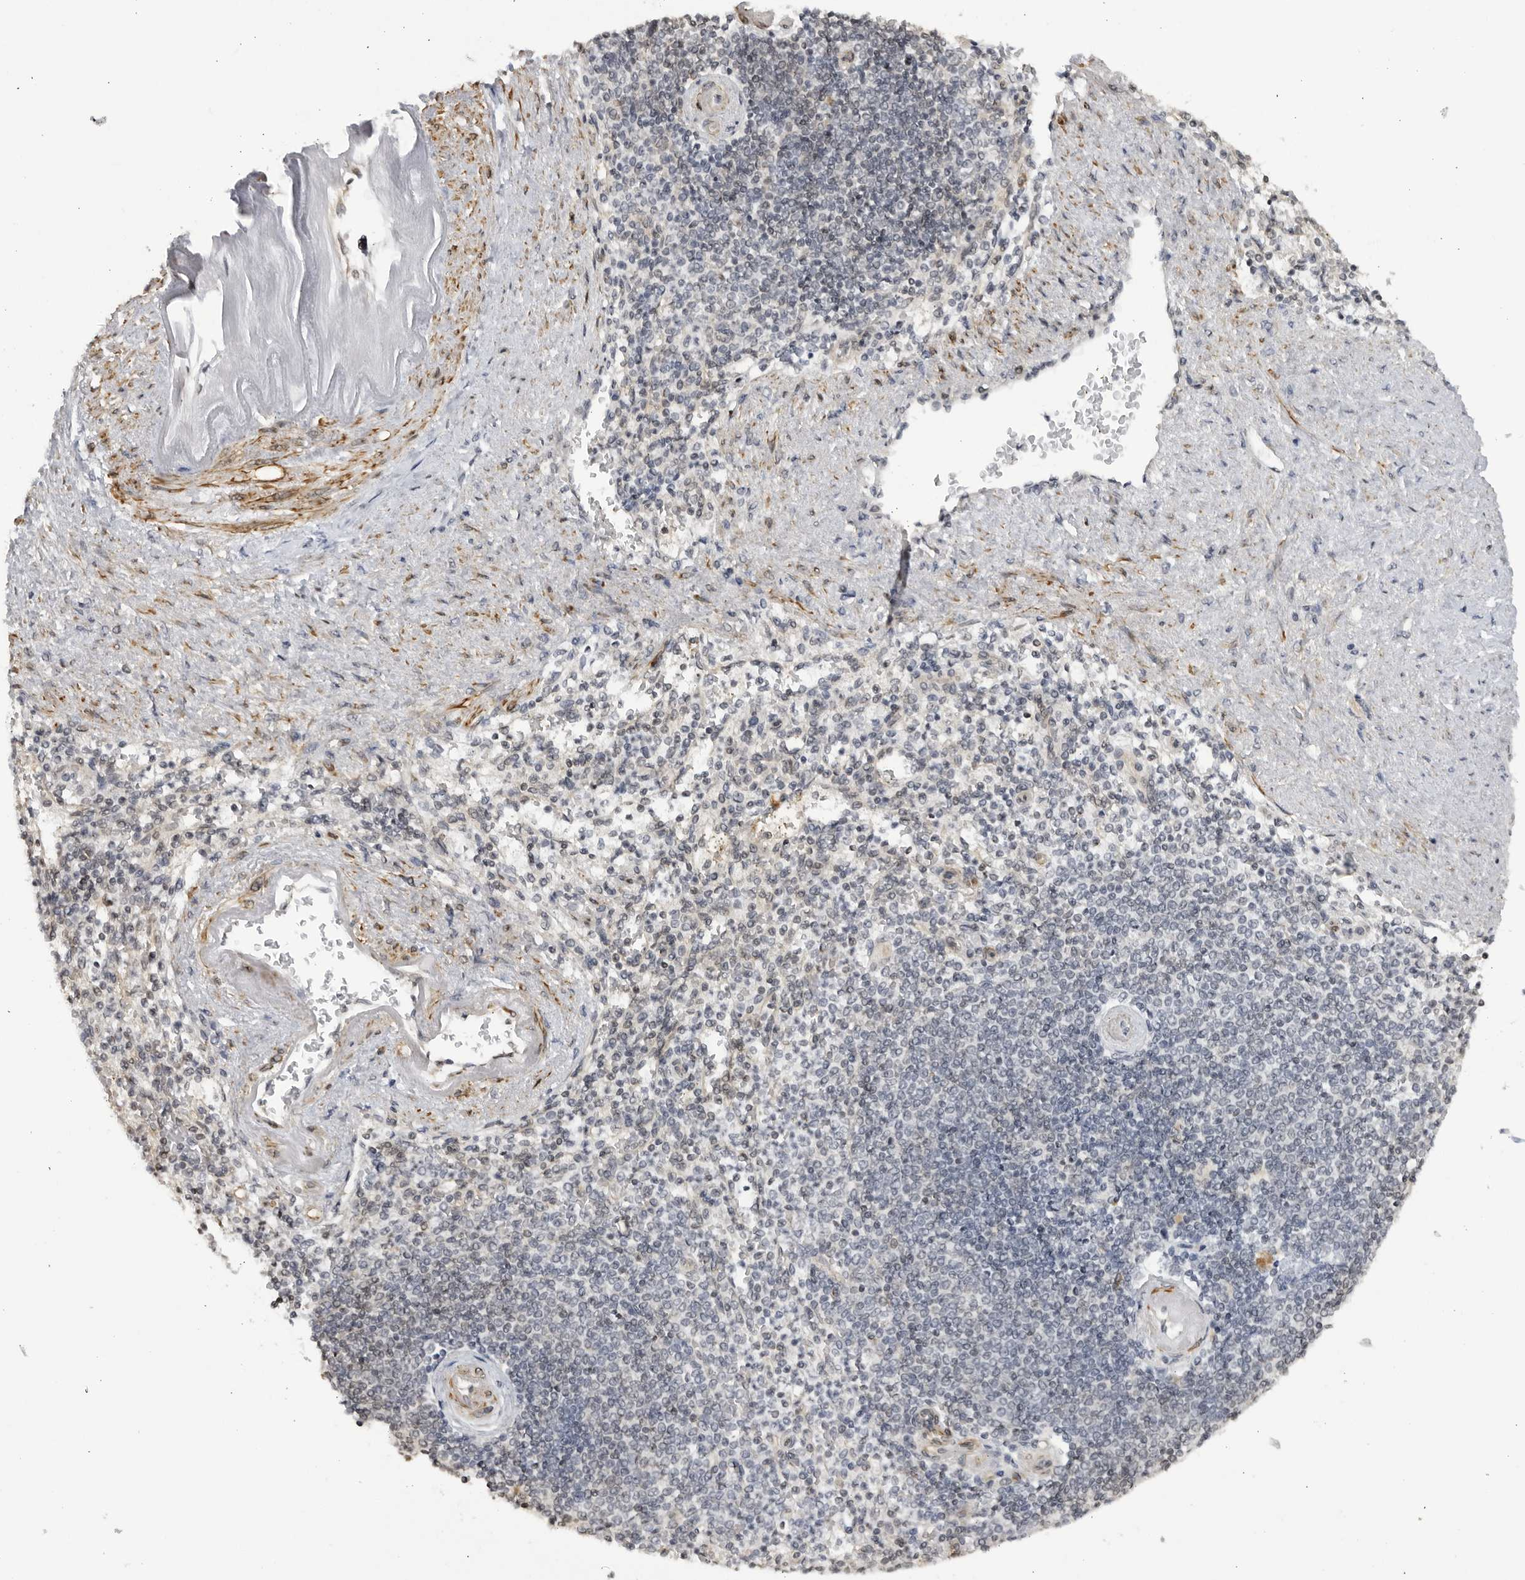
{"staining": {"intensity": "negative", "quantity": "none", "location": "none"}, "tissue": "spleen", "cell_type": "Cells in red pulp", "image_type": "normal", "snomed": [{"axis": "morphology", "description": "Normal tissue, NOS"}, {"axis": "topography", "description": "Spleen"}], "caption": "An immunohistochemistry micrograph of unremarkable spleen is shown. There is no staining in cells in red pulp of spleen.", "gene": "CNBD1", "patient": {"sex": "female", "age": 74}}